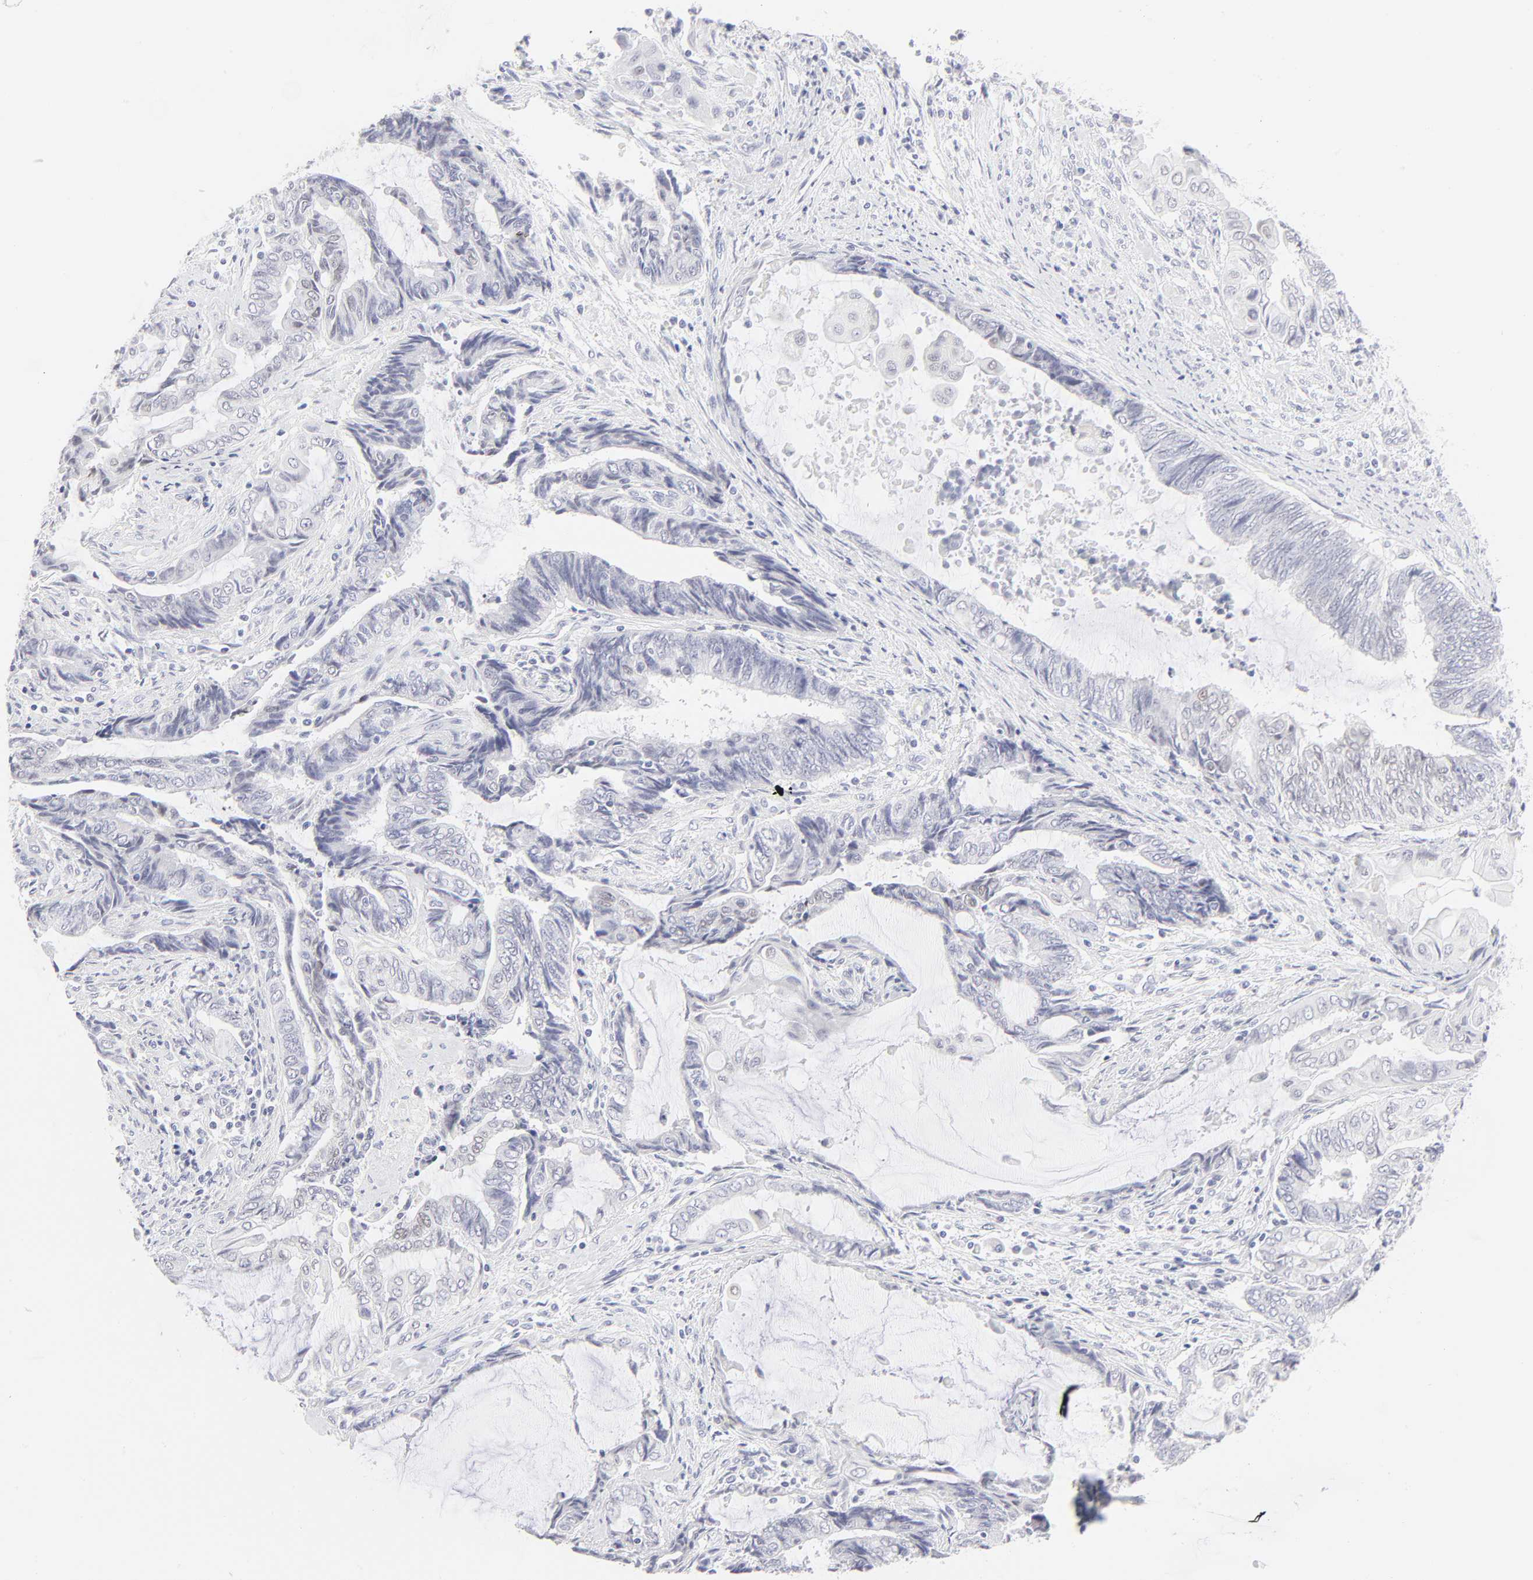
{"staining": {"intensity": "negative", "quantity": "none", "location": "none"}, "tissue": "endometrial cancer", "cell_type": "Tumor cells", "image_type": "cancer", "snomed": [{"axis": "morphology", "description": "Adenocarcinoma, NOS"}, {"axis": "topography", "description": "Uterus"}, {"axis": "topography", "description": "Endometrium"}], "caption": "IHC histopathology image of neoplastic tissue: endometrial adenocarcinoma stained with DAB (3,3'-diaminobenzidine) reveals no significant protein expression in tumor cells.", "gene": "ELF3", "patient": {"sex": "female", "age": 70}}